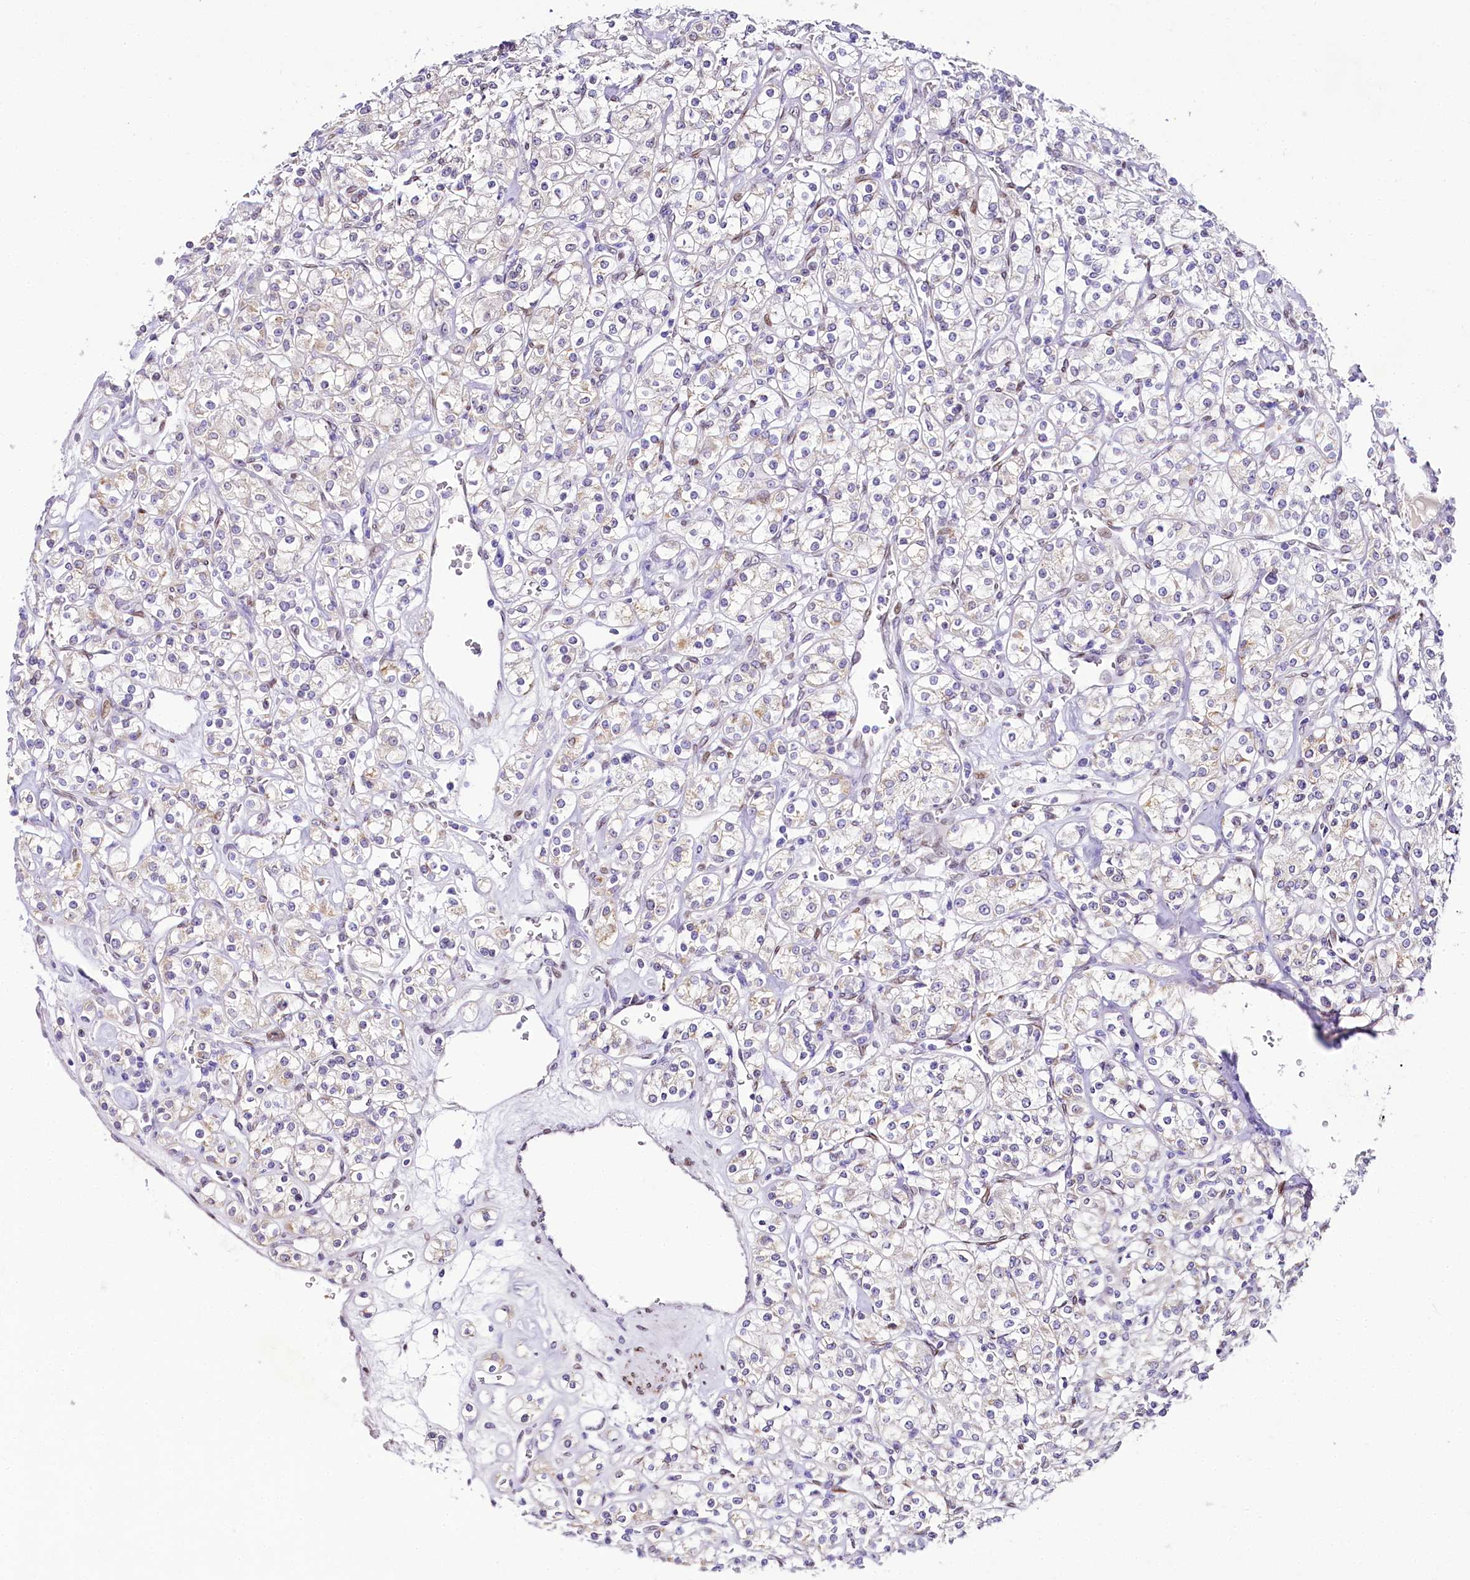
{"staining": {"intensity": "weak", "quantity": "<25%", "location": "cytoplasmic/membranous"}, "tissue": "renal cancer", "cell_type": "Tumor cells", "image_type": "cancer", "snomed": [{"axis": "morphology", "description": "Adenocarcinoma, NOS"}, {"axis": "topography", "description": "Kidney"}], "caption": "DAB immunohistochemical staining of human renal cancer (adenocarcinoma) demonstrates no significant staining in tumor cells.", "gene": "PPIP5K2", "patient": {"sex": "male", "age": 77}}